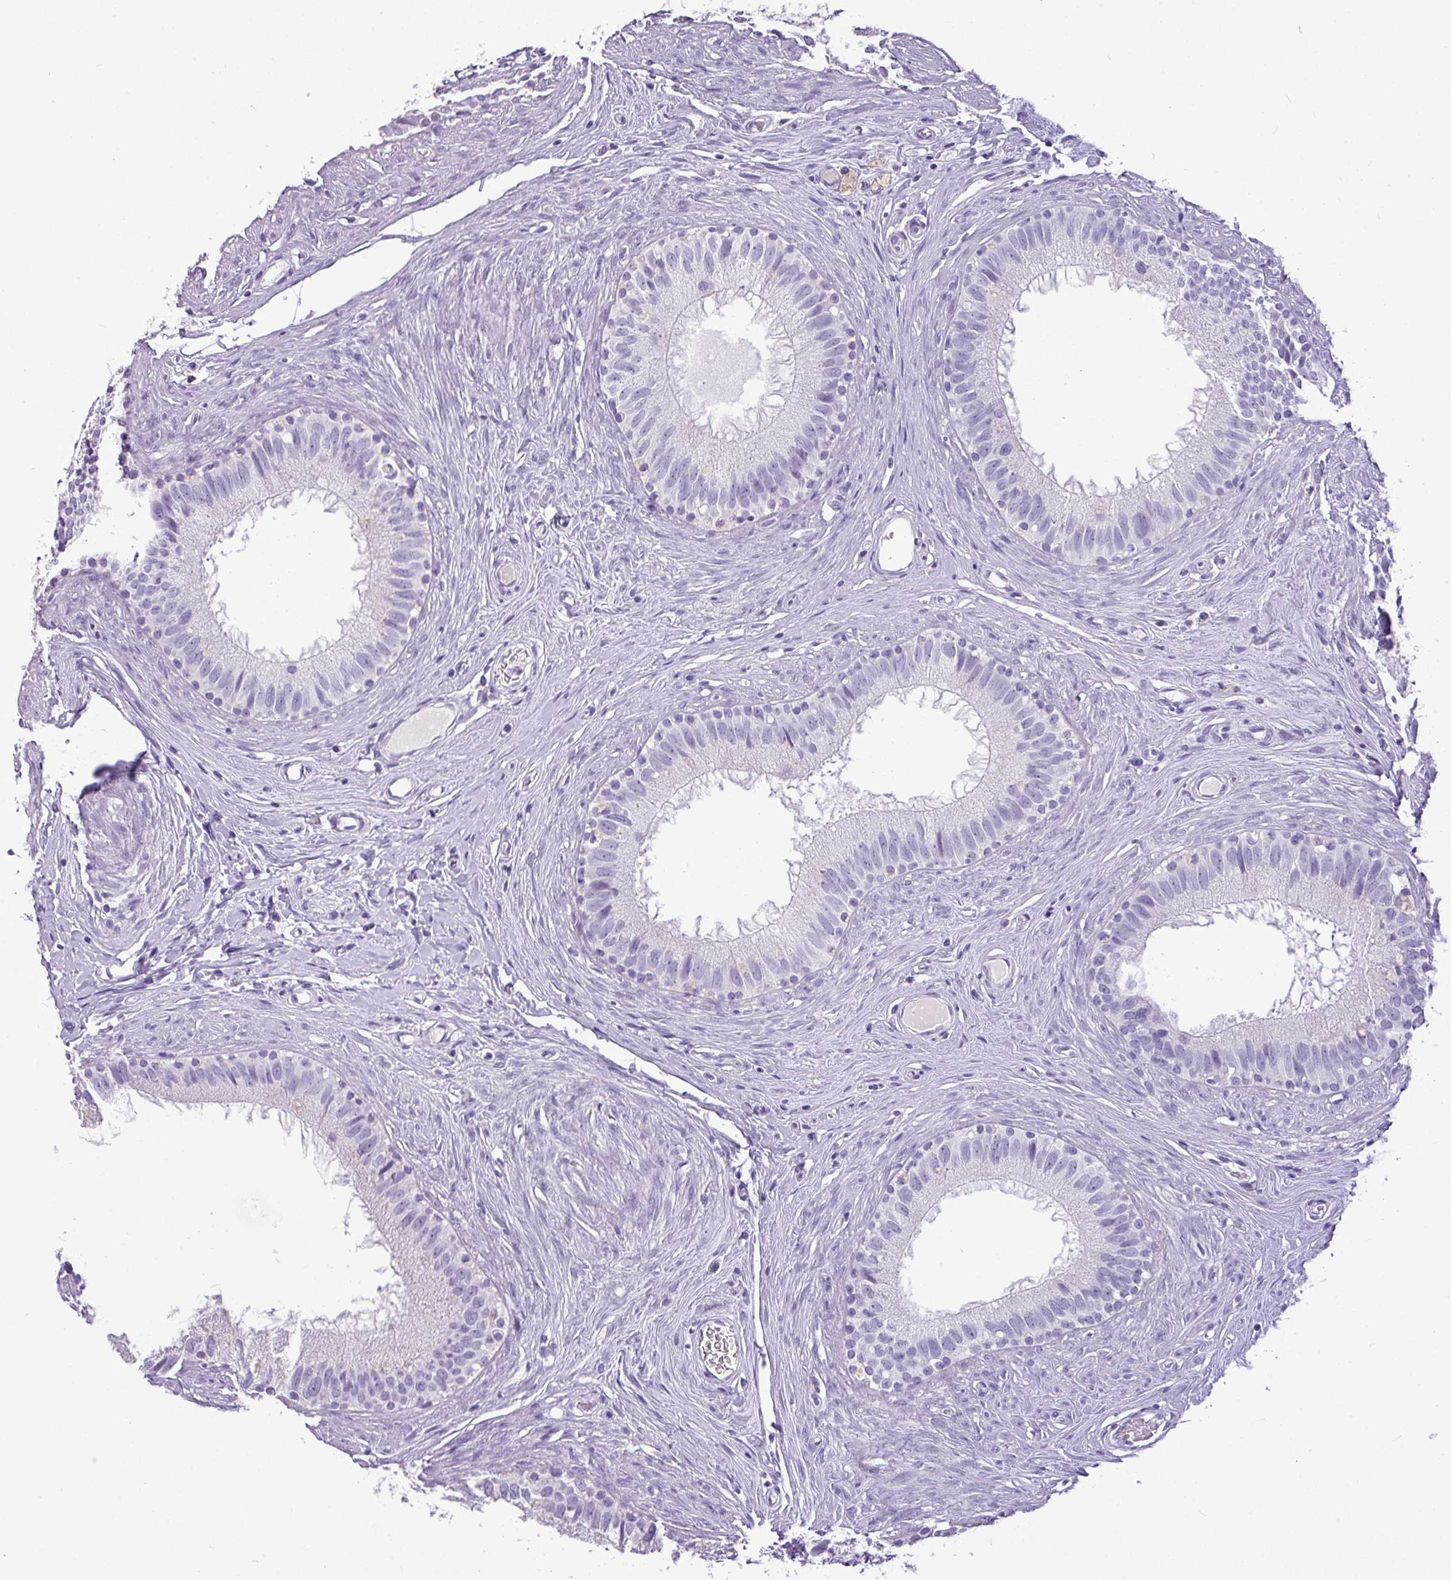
{"staining": {"intensity": "negative", "quantity": "none", "location": "none"}, "tissue": "epididymis", "cell_type": "Glandular cells", "image_type": "normal", "snomed": [{"axis": "morphology", "description": "Normal tissue, NOS"}, {"axis": "topography", "description": "Epididymis"}], "caption": "A high-resolution photomicrograph shows immunohistochemistry staining of benign epididymis, which shows no significant positivity in glandular cells.", "gene": "TMEM91", "patient": {"sex": "male", "age": 80}}